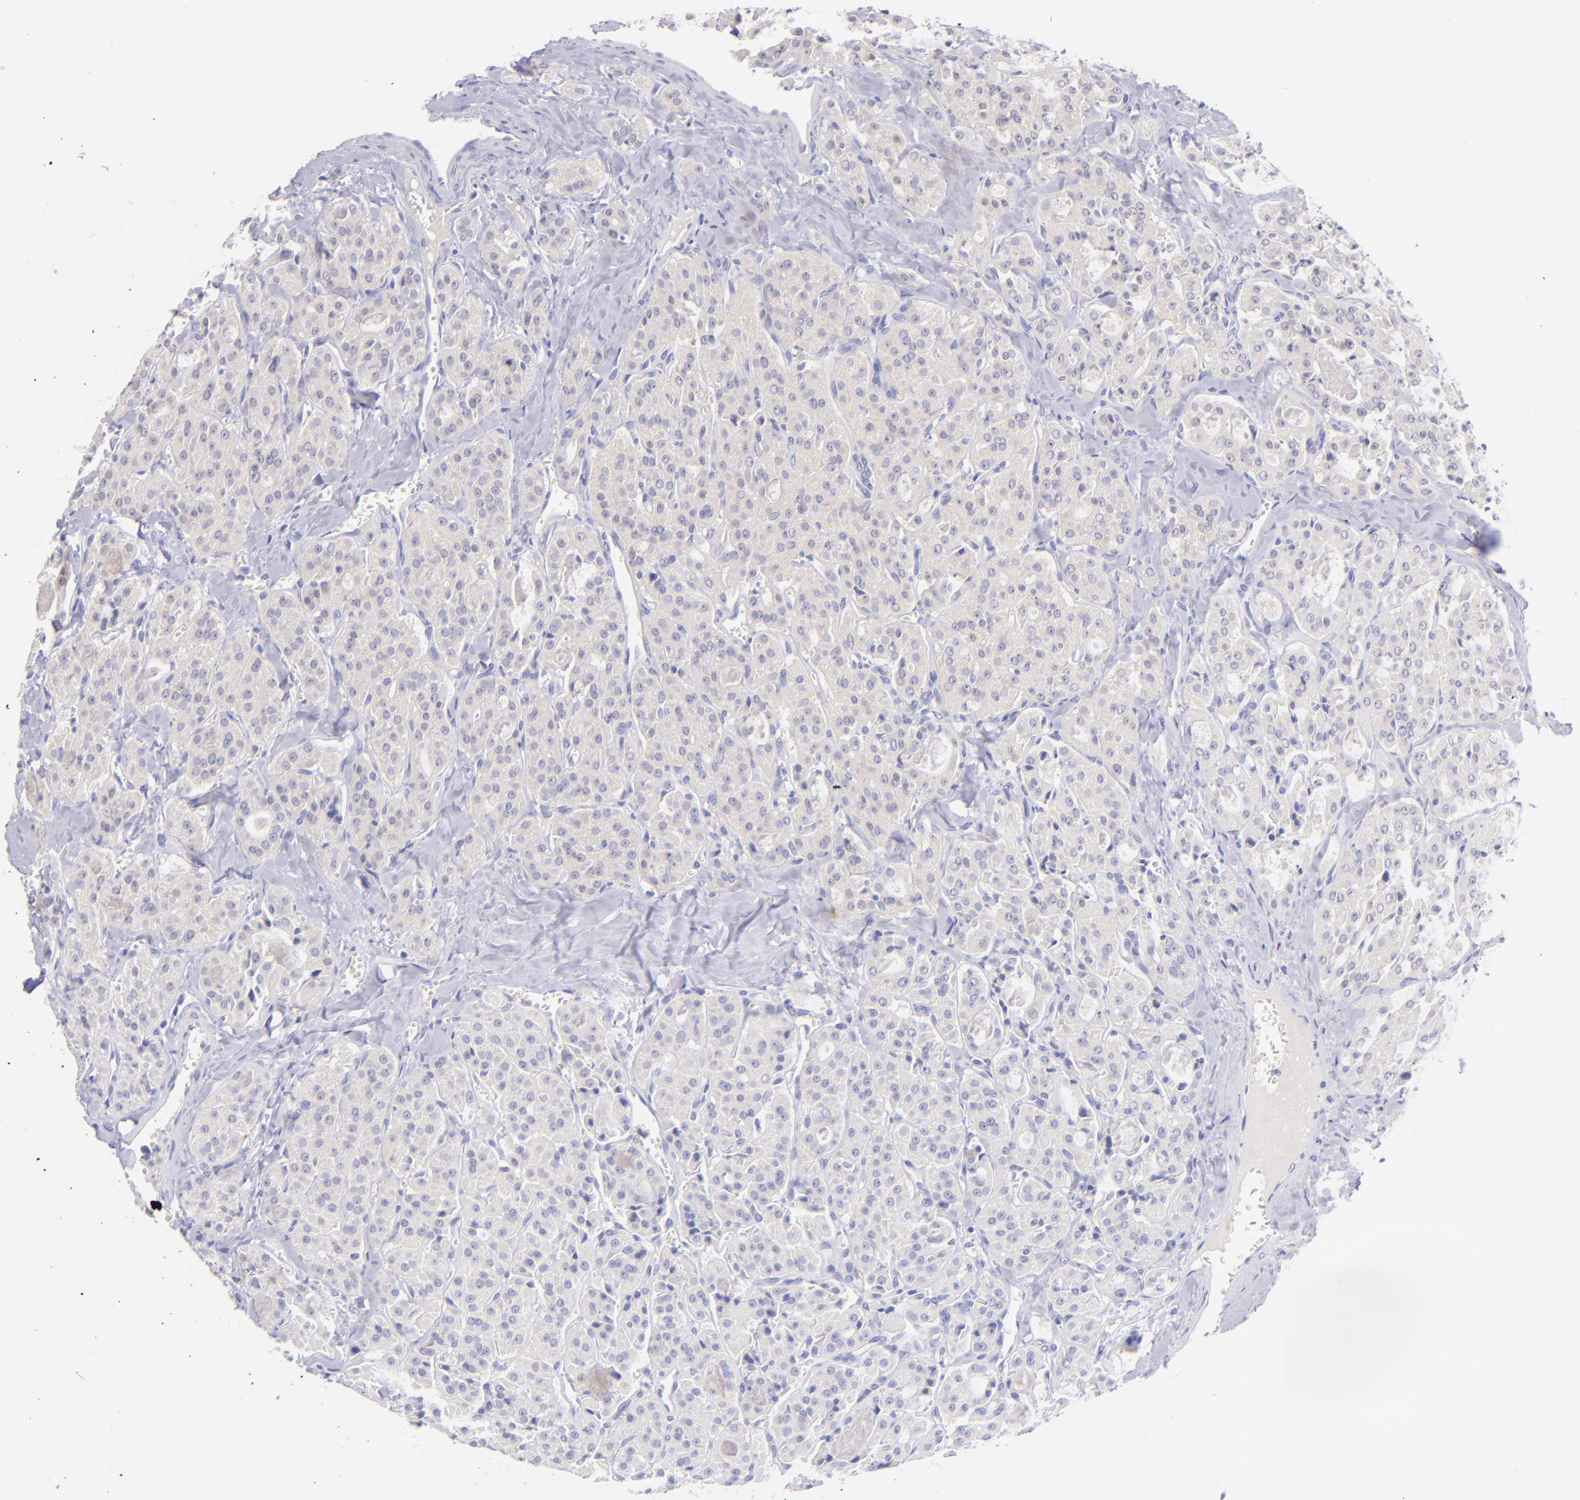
{"staining": {"intensity": "weak", "quantity": ">75%", "location": "cytoplasmic/membranous"}, "tissue": "thyroid cancer", "cell_type": "Tumor cells", "image_type": "cancer", "snomed": [{"axis": "morphology", "description": "Carcinoma, NOS"}, {"axis": "topography", "description": "Thyroid gland"}], "caption": "A brown stain highlights weak cytoplasmic/membranous expression of a protein in human thyroid carcinoma tumor cells. (brown staining indicates protein expression, while blue staining denotes nuclei).", "gene": "SH2D4A", "patient": {"sex": "male", "age": 76}}